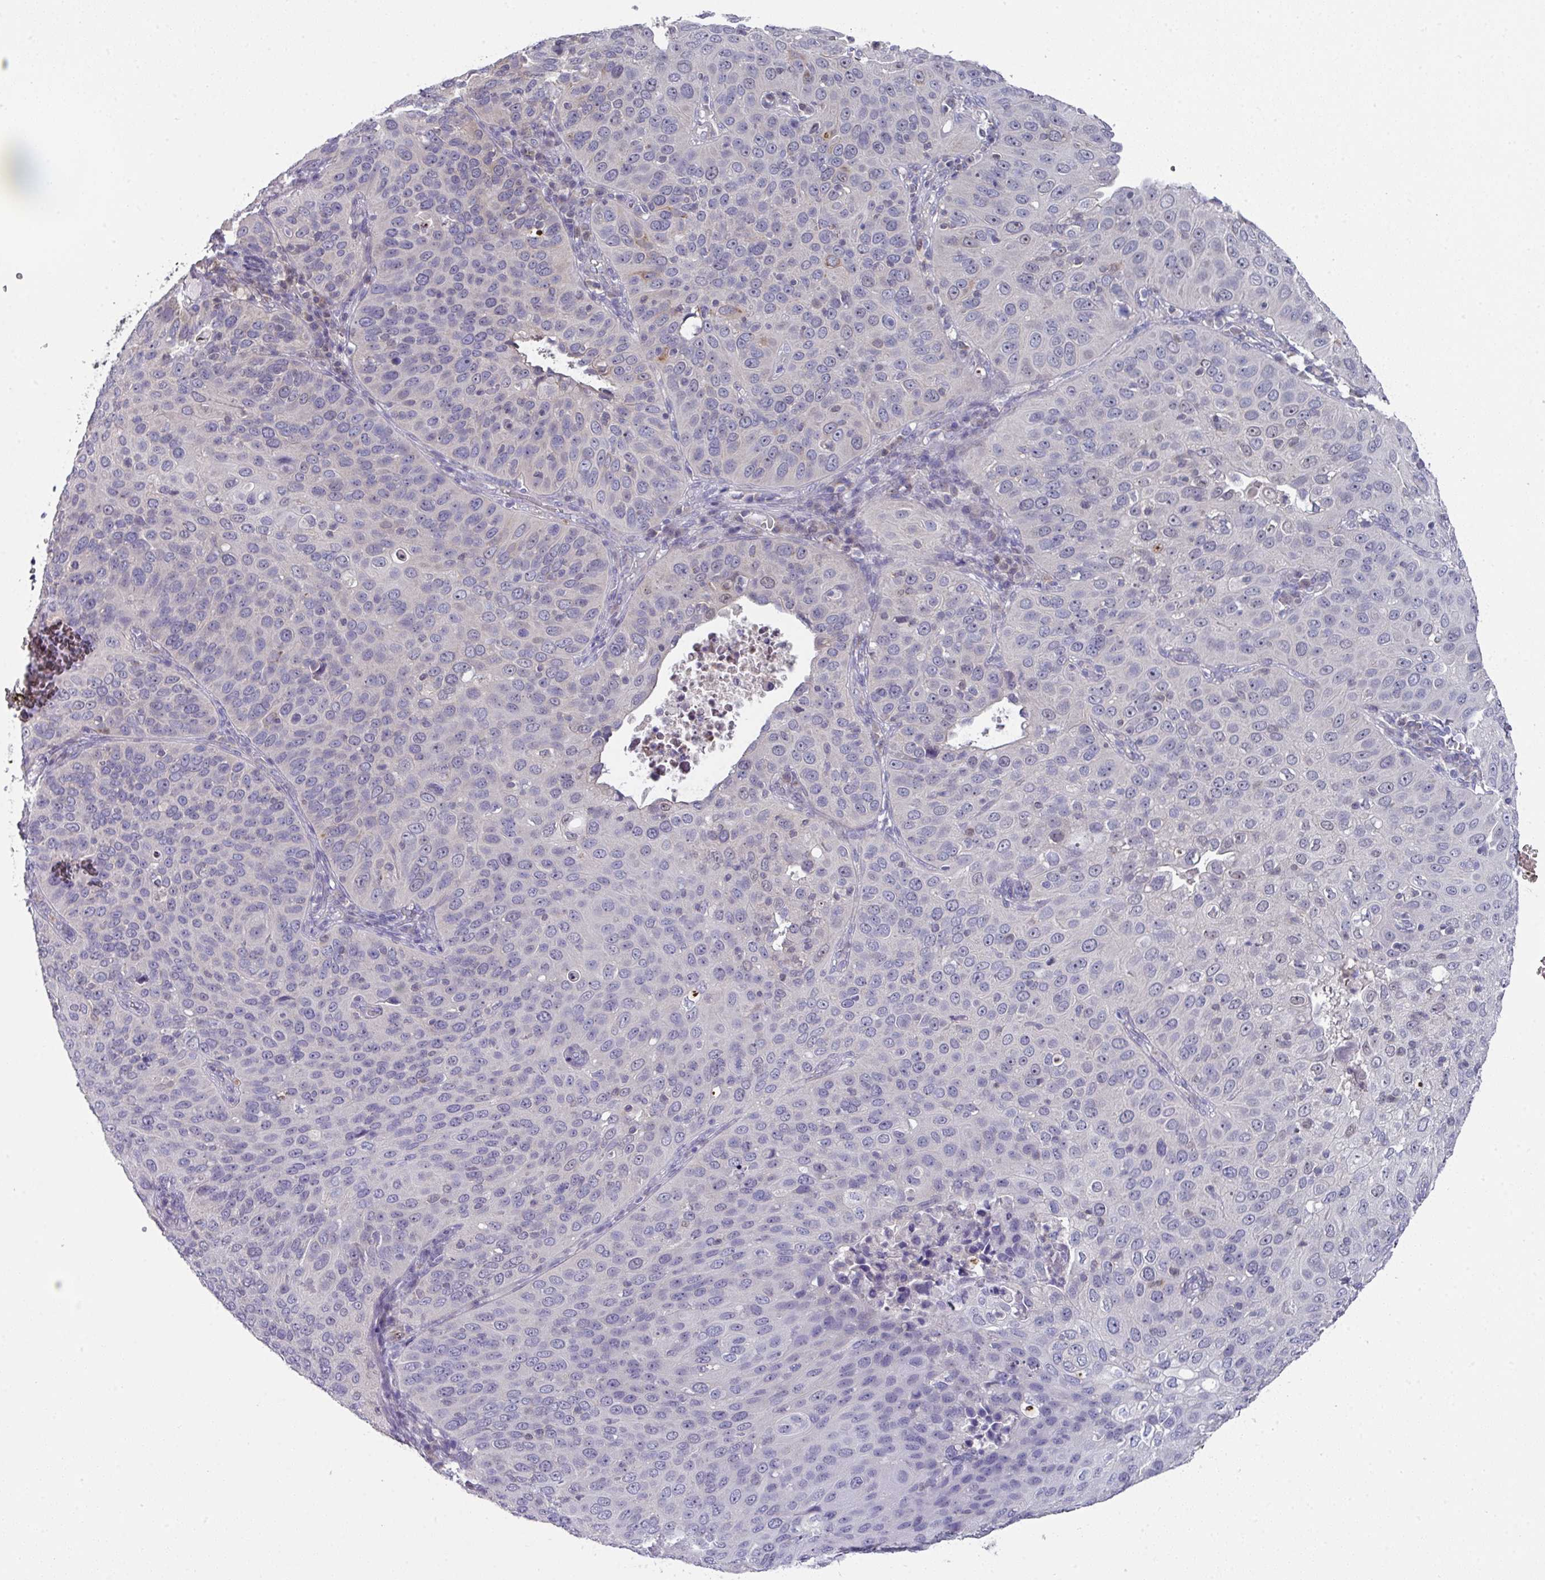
{"staining": {"intensity": "weak", "quantity": "<25%", "location": "cytoplasmic/membranous"}, "tissue": "cervical cancer", "cell_type": "Tumor cells", "image_type": "cancer", "snomed": [{"axis": "morphology", "description": "Squamous cell carcinoma, NOS"}, {"axis": "topography", "description": "Cervix"}], "caption": "Squamous cell carcinoma (cervical) was stained to show a protein in brown. There is no significant staining in tumor cells. (Brightfield microscopy of DAB (3,3'-diaminobenzidine) IHC at high magnification).", "gene": "DCAF12L2", "patient": {"sex": "female", "age": 36}}